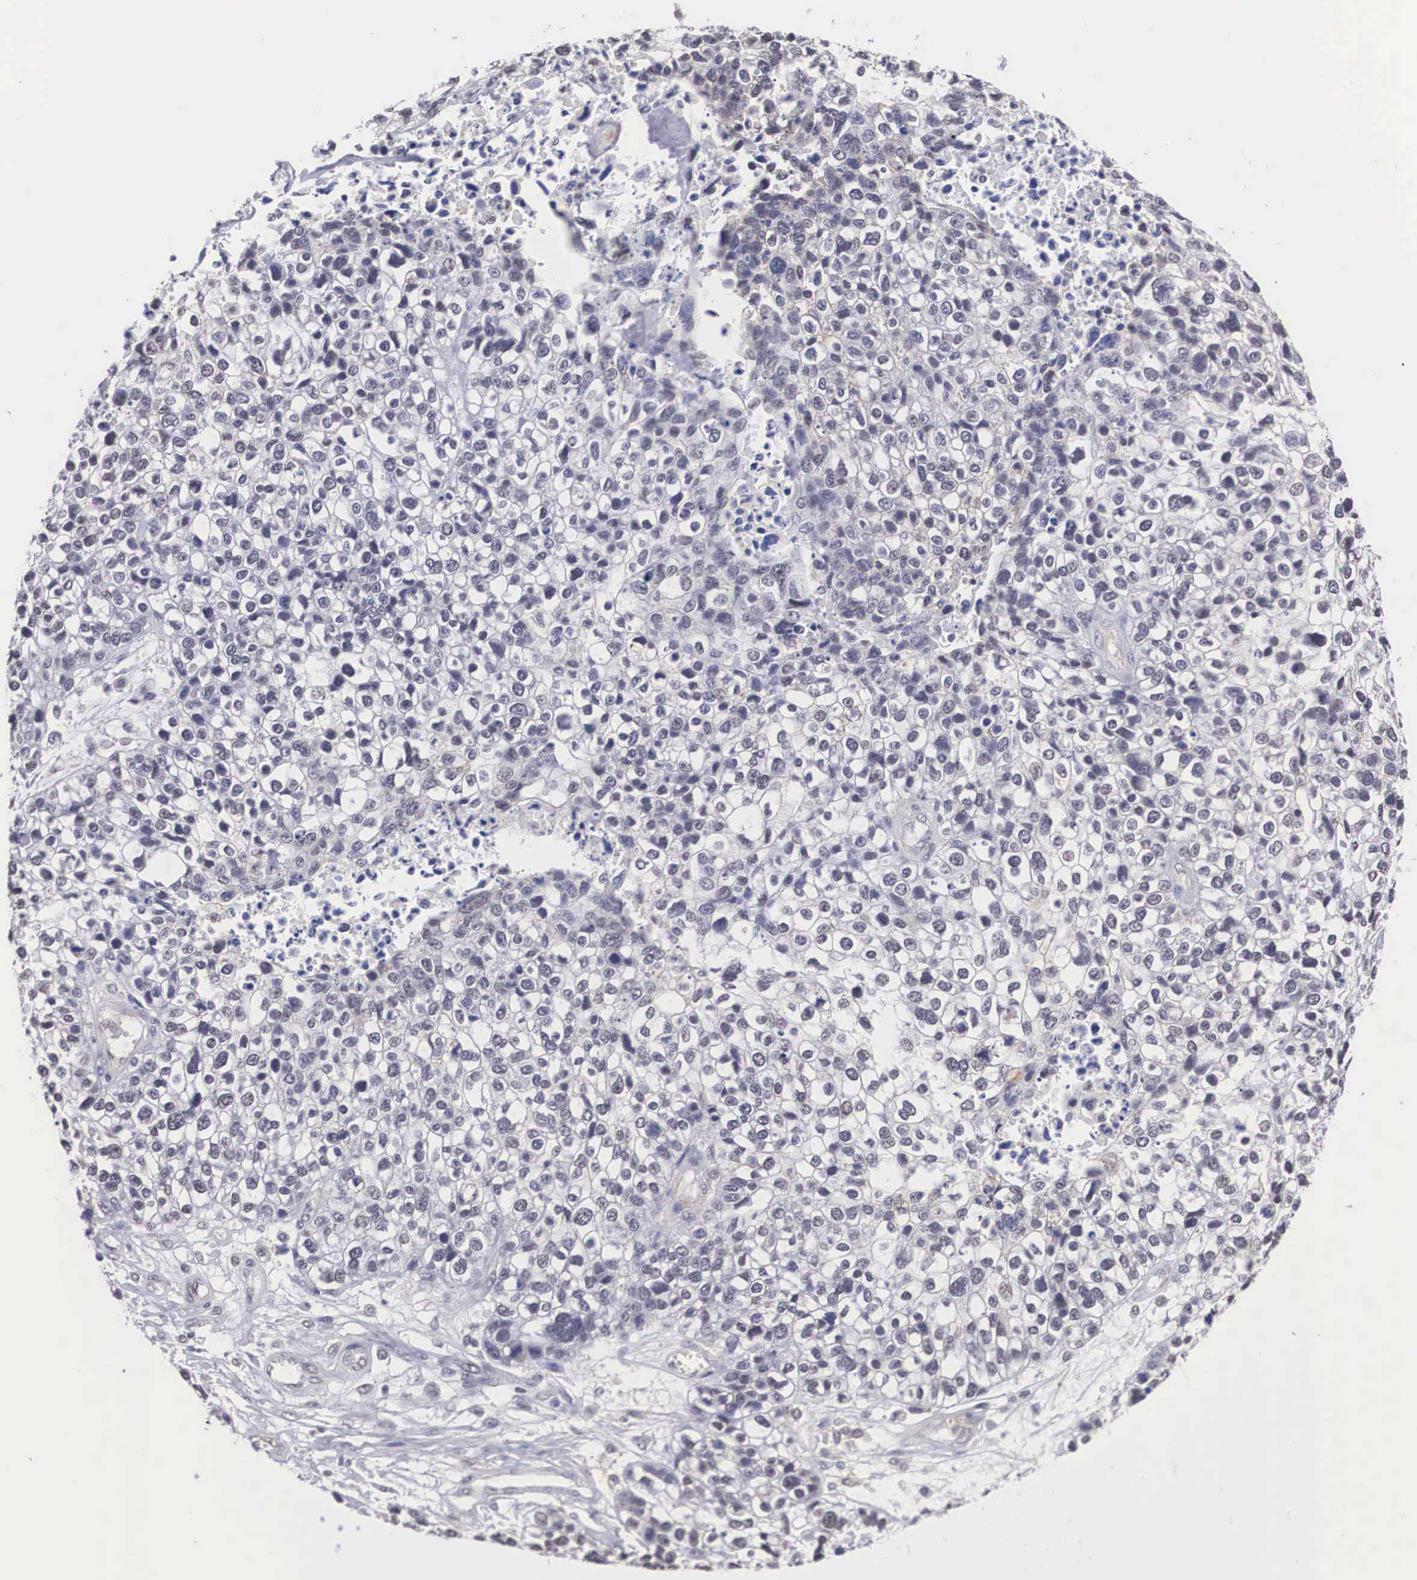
{"staining": {"intensity": "negative", "quantity": "none", "location": "none"}, "tissue": "lung cancer", "cell_type": "Tumor cells", "image_type": "cancer", "snomed": [{"axis": "morphology", "description": "Squamous cell carcinoma, NOS"}, {"axis": "topography", "description": "Lymph node"}, {"axis": "topography", "description": "Lung"}], "caption": "The immunohistochemistry (IHC) histopathology image has no significant expression in tumor cells of lung squamous cell carcinoma tissue.", "gene": "NR4A2", "patient": {"sex": "male", "age": 74}}